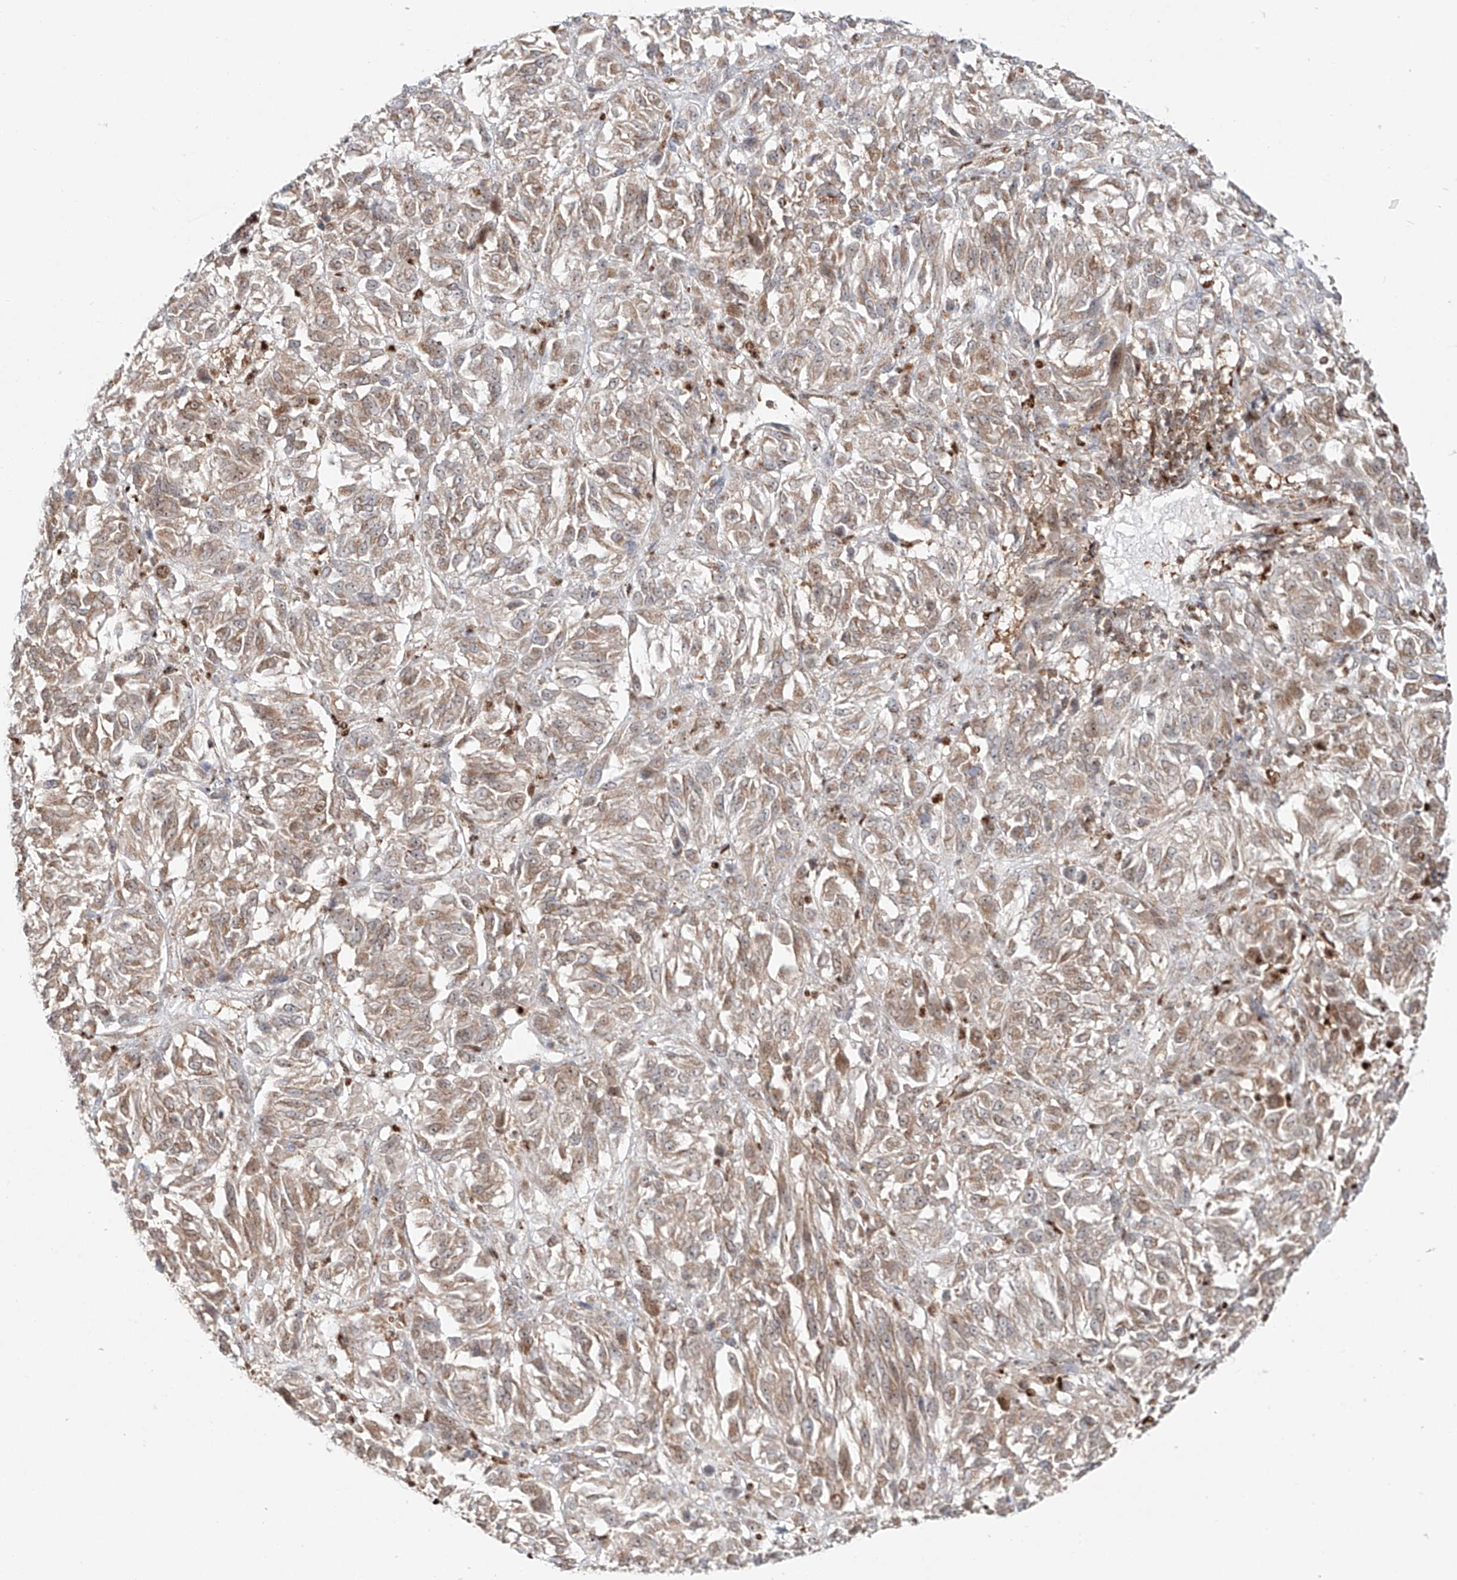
{"staining": {"intensity": "weak", "quantity": "25%-75%", "location": "cytoplasmic/membranous"}, "tissue": "melanoma", "cell_type": "Tumor cells", "image_type": "cancer", "snomed": [{"axis": "morphology", "description": "Malignant melanoma, Metastatic site"}, {"axis": "topography", "description": "Lung"}], "caption": "High-magnification brightfield microscopy of melanoma stained with DAB (brown) and counterstained with hematoxylin (blue). tumor cells exhibit weak cytoplasmic/membranous expression is identified in approximately25%-75% of cells.", "gene": "DZIP1L", "patient": {"sex": "male", "age": 64}}